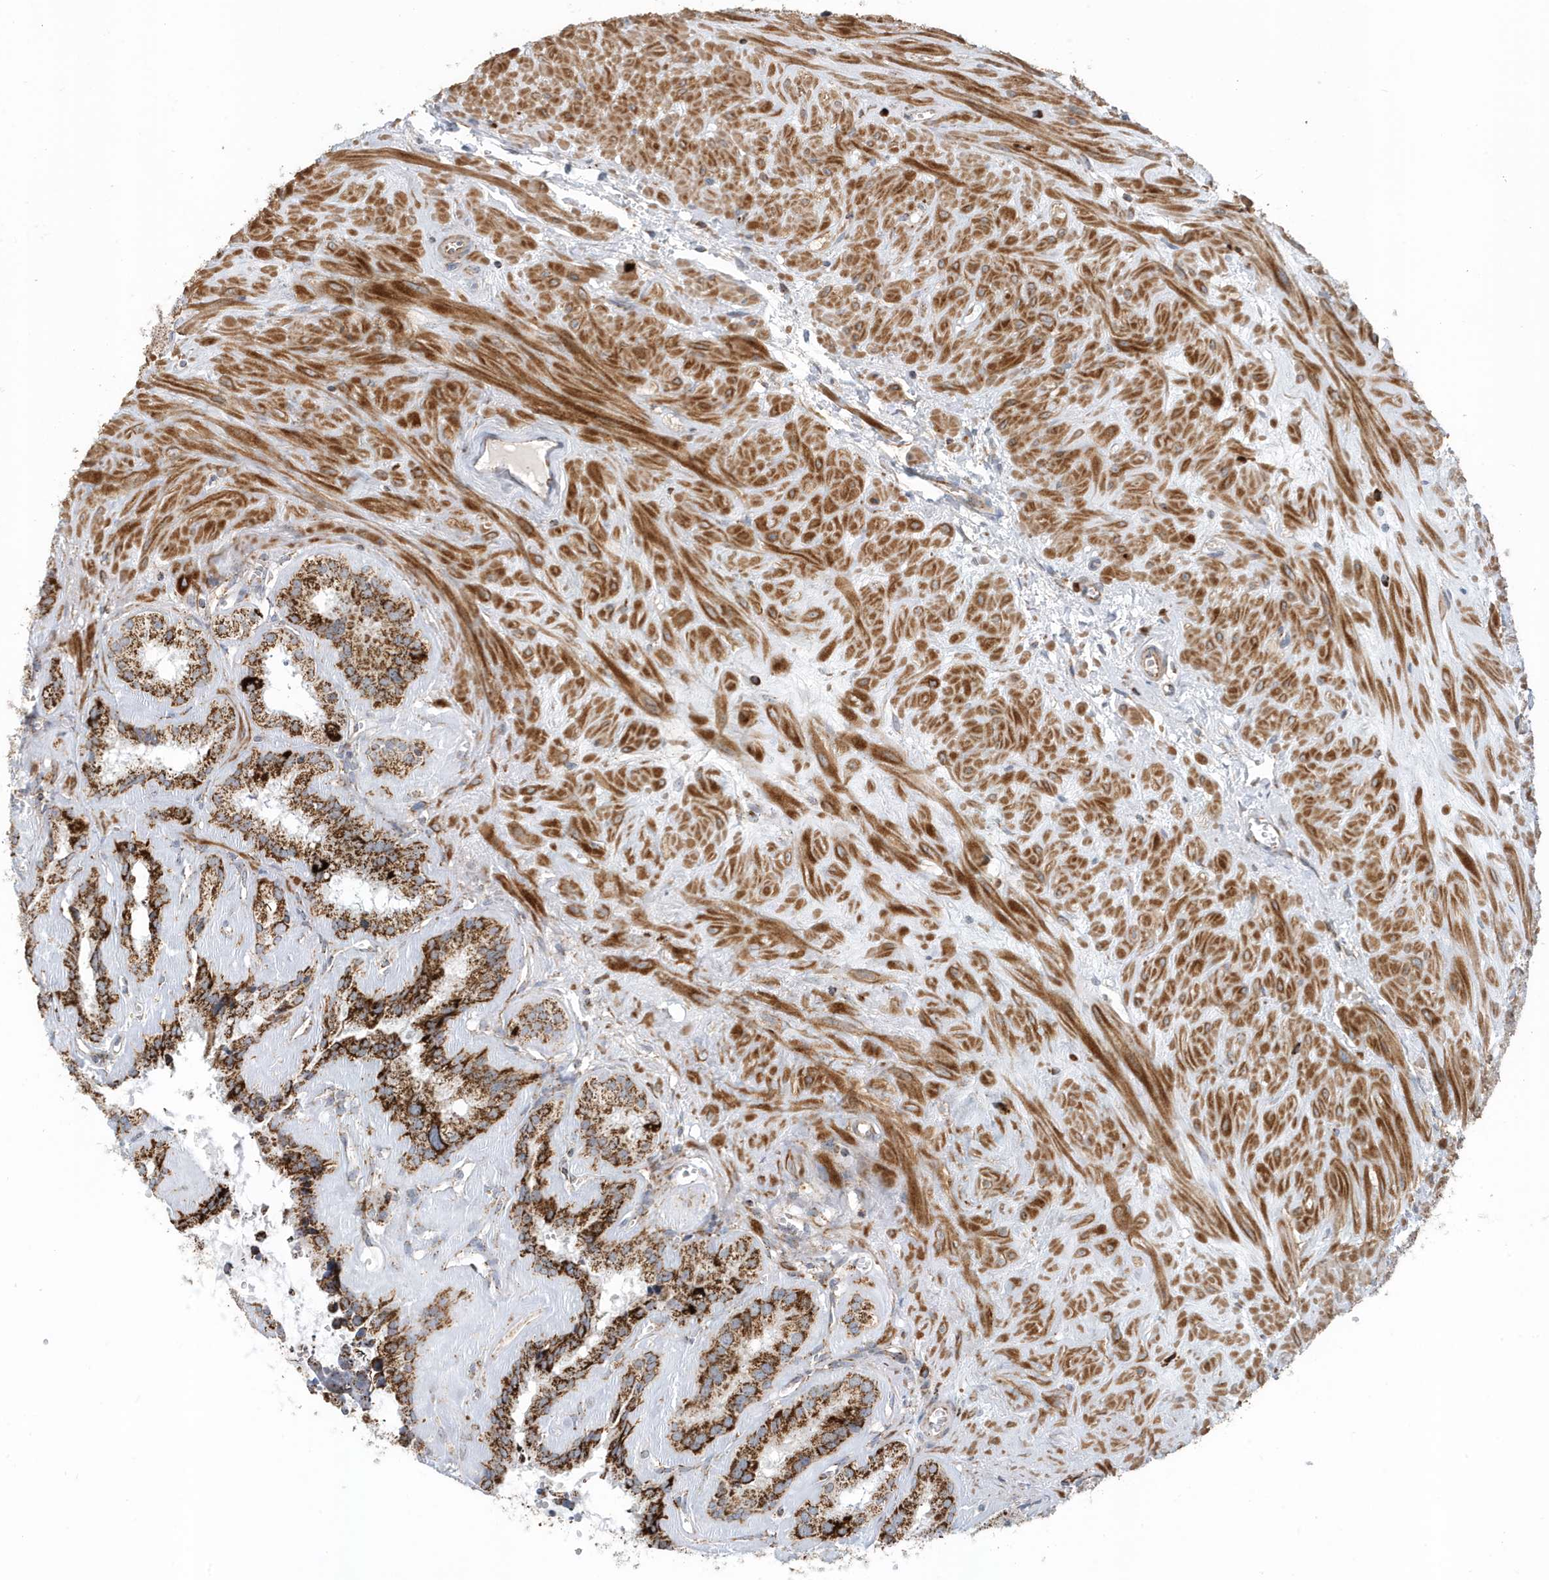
{"staining": {"intensity": "strong", "quantity": ">75%", "location": "cytoplasmic/membranous"}, "tissue": "seminal vesicle", "cell_type": "Glandular cells", "image_type": "normal", "snomed": [{"axis": "morphology", "description": "Normal tissue, NOS"}, {"axis": "topography", "description": "Prostate"}, {"axis": "topography", "description": "Seminal veicle"}], "caption": "High-magnification brightfield microscopy of unremarkable seminal vesicle stained with DAB (brown) and counterstained with hematoxylin (blue). glandular cells exhibit strong cytoplasmic/membranous positivity is present in about>75% of cells.", "gene": "MAN1A1", "patient": {"sex": "male", "age": 59}}